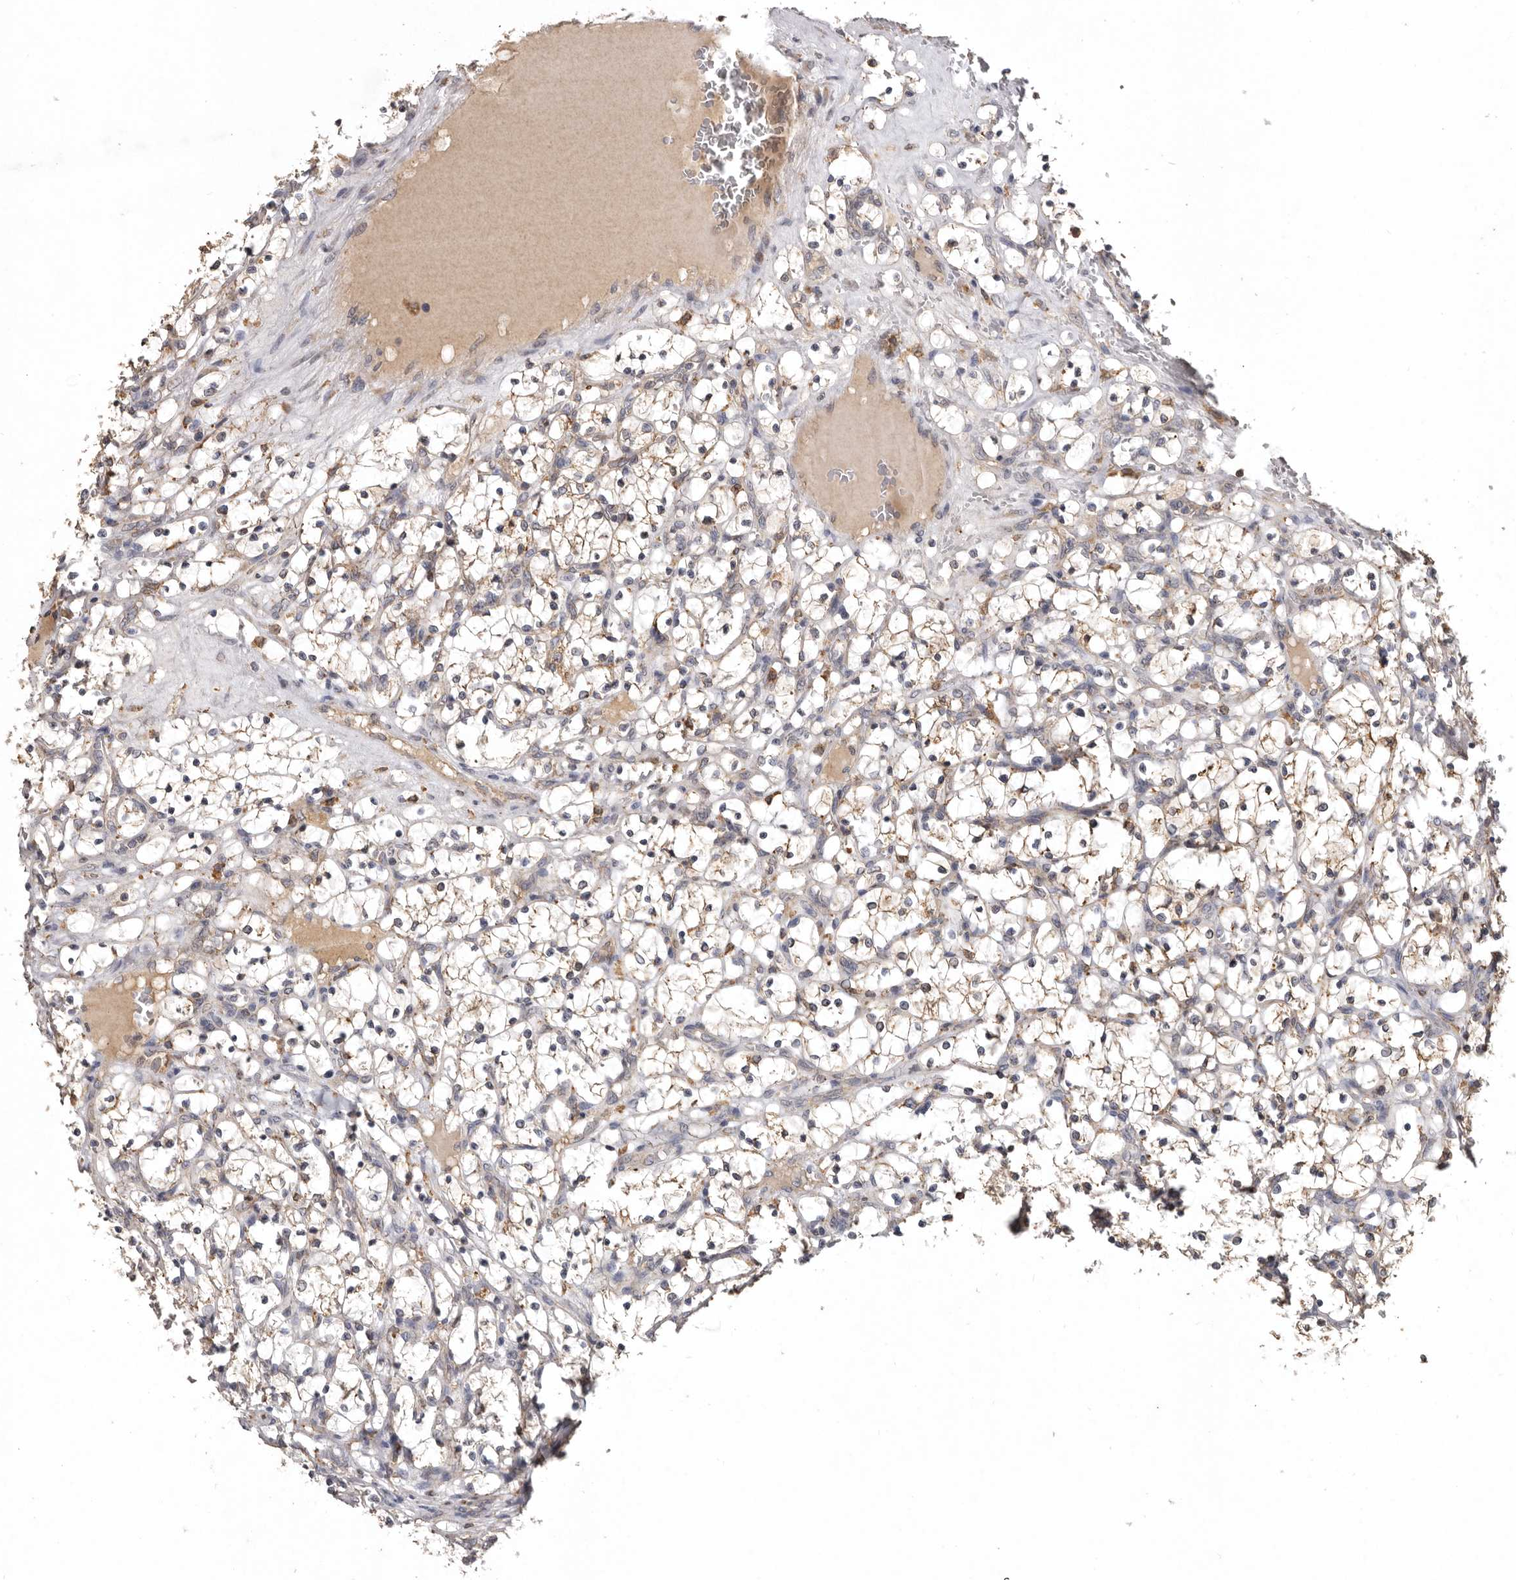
{"staining": {"intensity": "weak", "quantity": "25%-75%", "location": "cytoplasmic/membranous"}, "tissue": "renal cancer", "cell_type": "Tumor cells", "image_type": "cancer", "snomed": [{"axis": "morphology", "description": "Adenocarcinoma, NOS"}, {"axis": "topography", "description": "Kidney"}], "caption": "Weak cytoplasmic/membranous expression for a protein is seen in approximately 25%-75% of tumor cells of renal adenocarcinoma using immunohistochemistry (IHC).", "gene": "INKA2", "patient": {"sex": "female", "age": 69}}